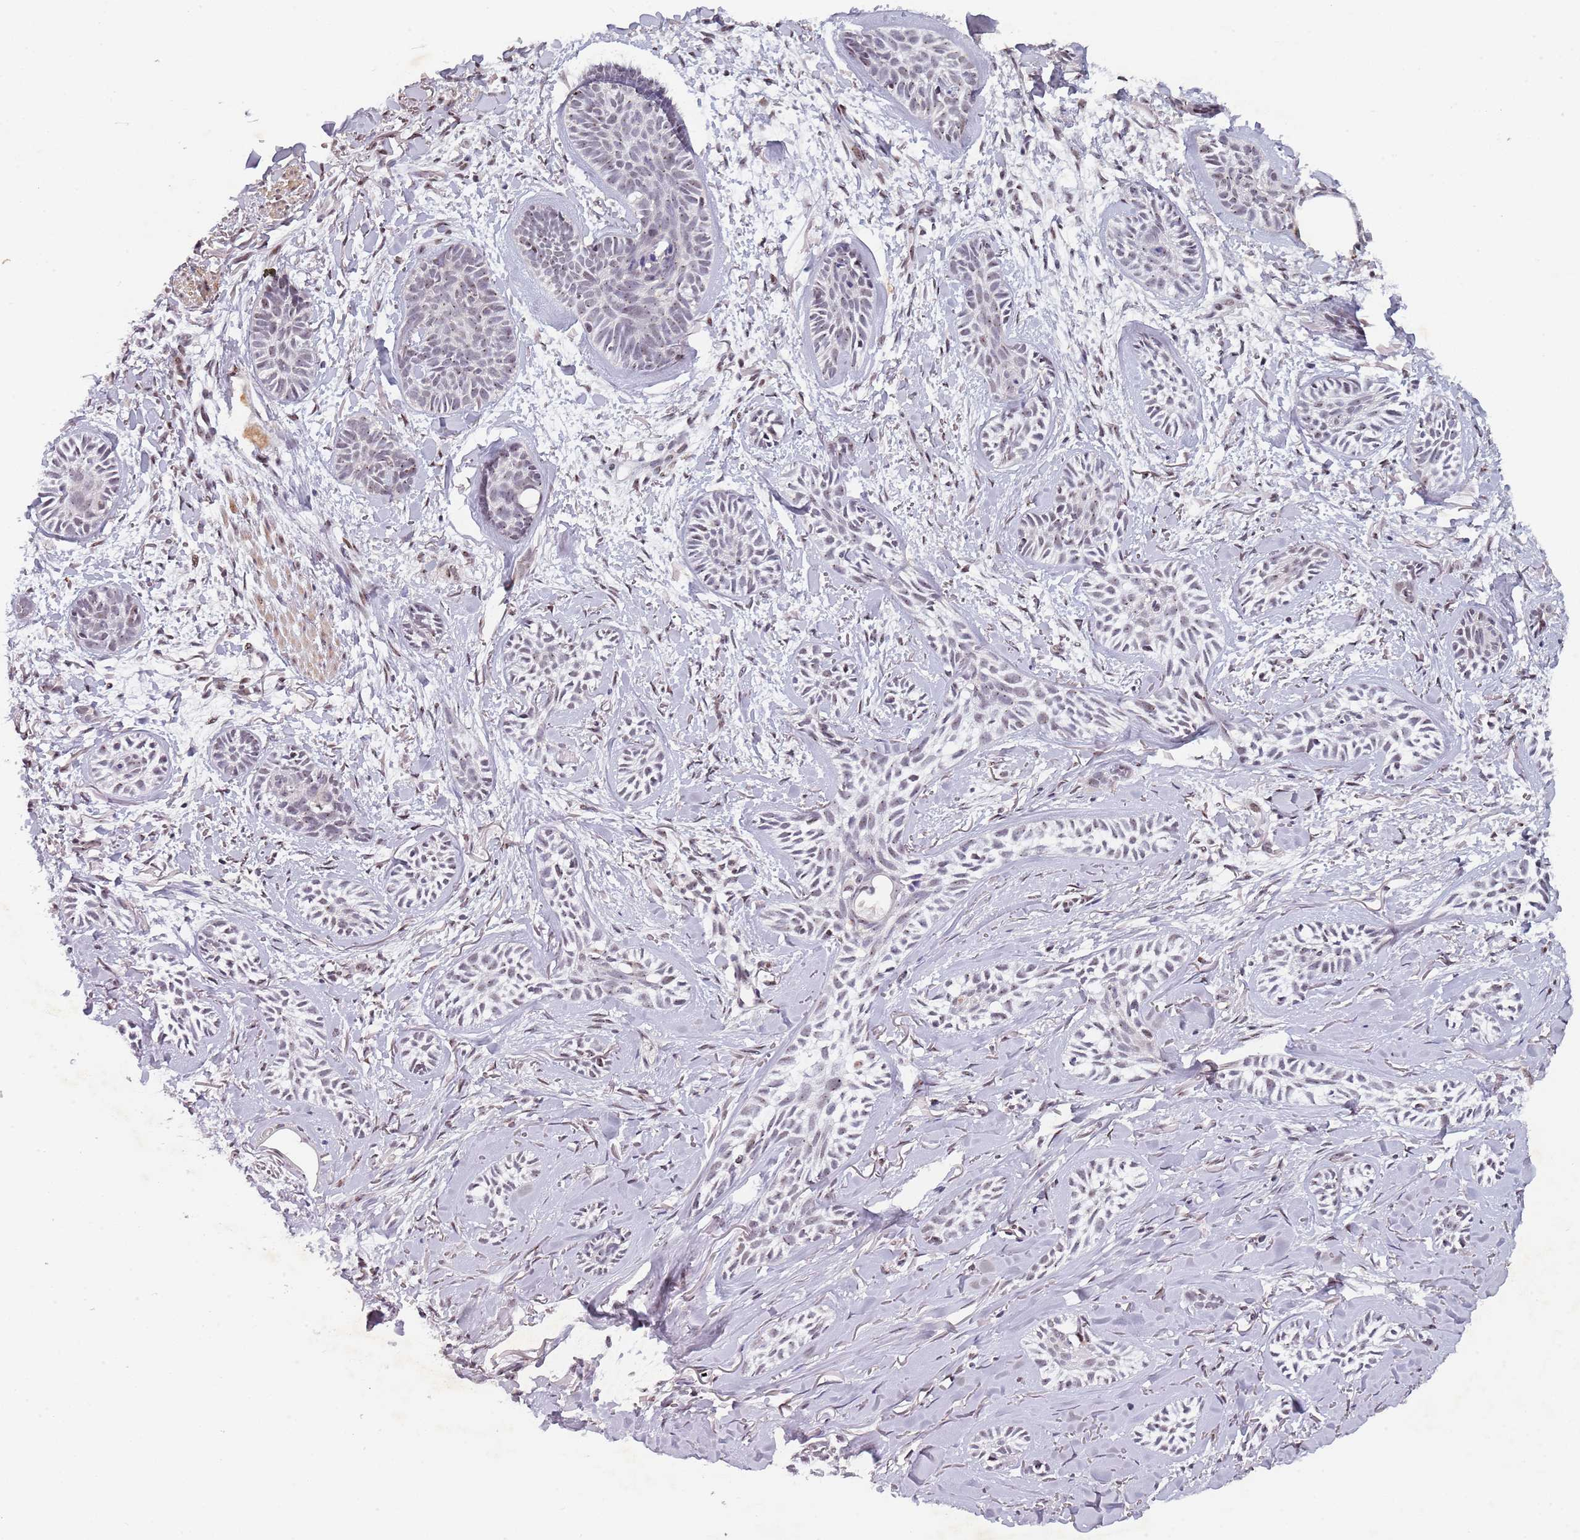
{"staining": {"intensity": "negative", "quantity": "none", "location": "none"}, "tissue": "skin cancer", "cell_type": "Tumor cells", "image_type": "cancer", "snomed": [{"axis": "morphology", "description": "Basal cell carcinoma"}, {"axis": "topography", "description": "Skin"}], "caption": "Protein analysis of skin cancer displays no significant positivity in tumor cells. (Stains: DAB immunohistochemistry (IHC) with hematoxylin counter stain, Microscopy: brightfield microscopy at high magnification).", "gene": "CIZ1", "patient": {"sex": "female", "age": 59}}